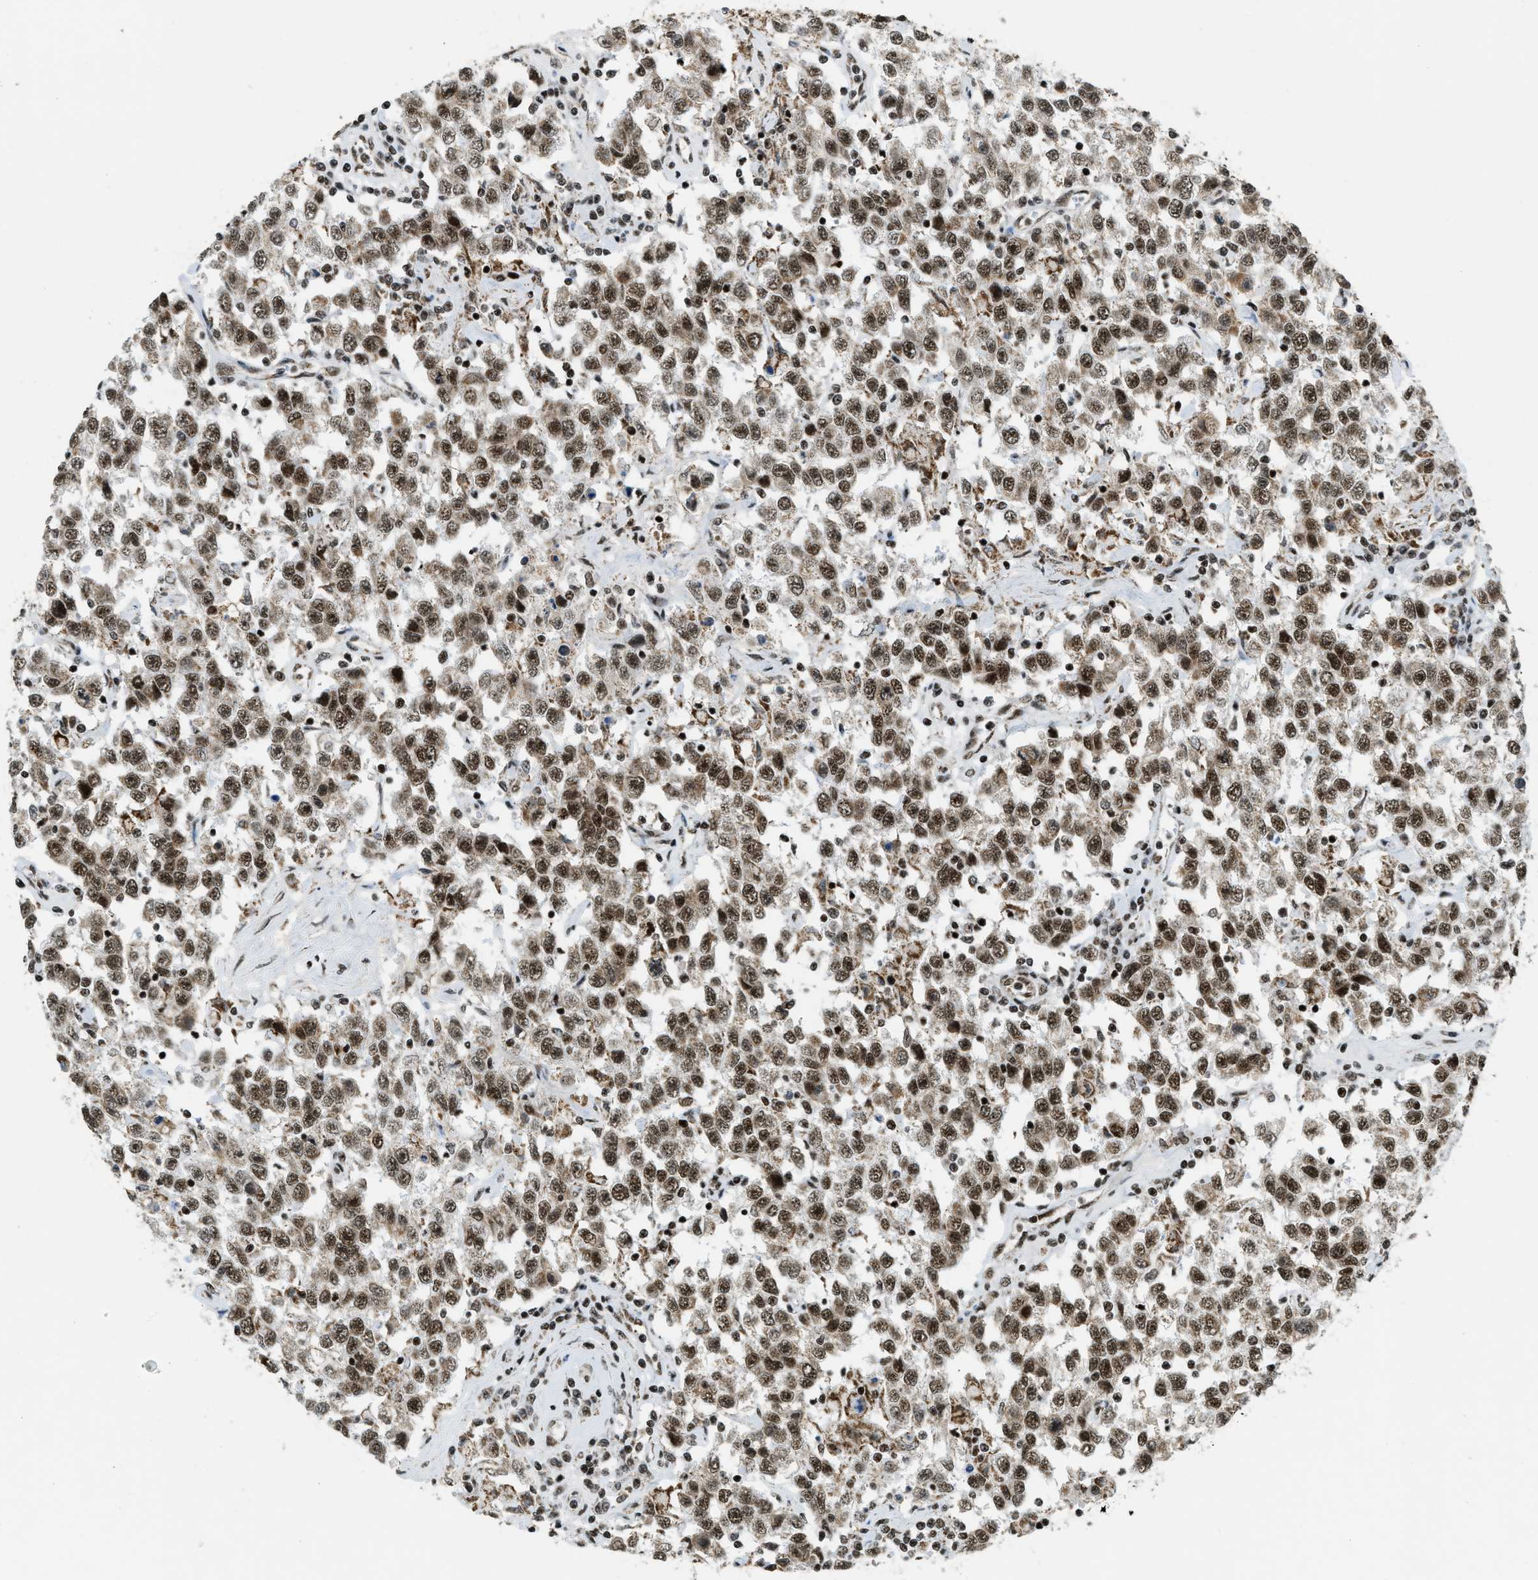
{"staining": {"intensity": "strong", "quantity": "25%-75%", "location": "cytoplasmic/membranous,nuclear"}, "tissue": "testis cancer", "cell_type": "Tumor cells", "image_type": "cancer", "snomed": [{"axis": "morphology", "description": "Seminoma, NOS"}, {"axis": "topography", "description": "Testis"}], "caption": "Seminoma (testis) stained with DAB (3,3'-diaminobenzidine) immunohistochemistry demonstrates high levels of strong cytoplasmic/membranous and nuclear positivity in approximately 25%-75% of tumor cells.", "gene": "GABPB1", "patient": {"sex": "male", "age": 41}}